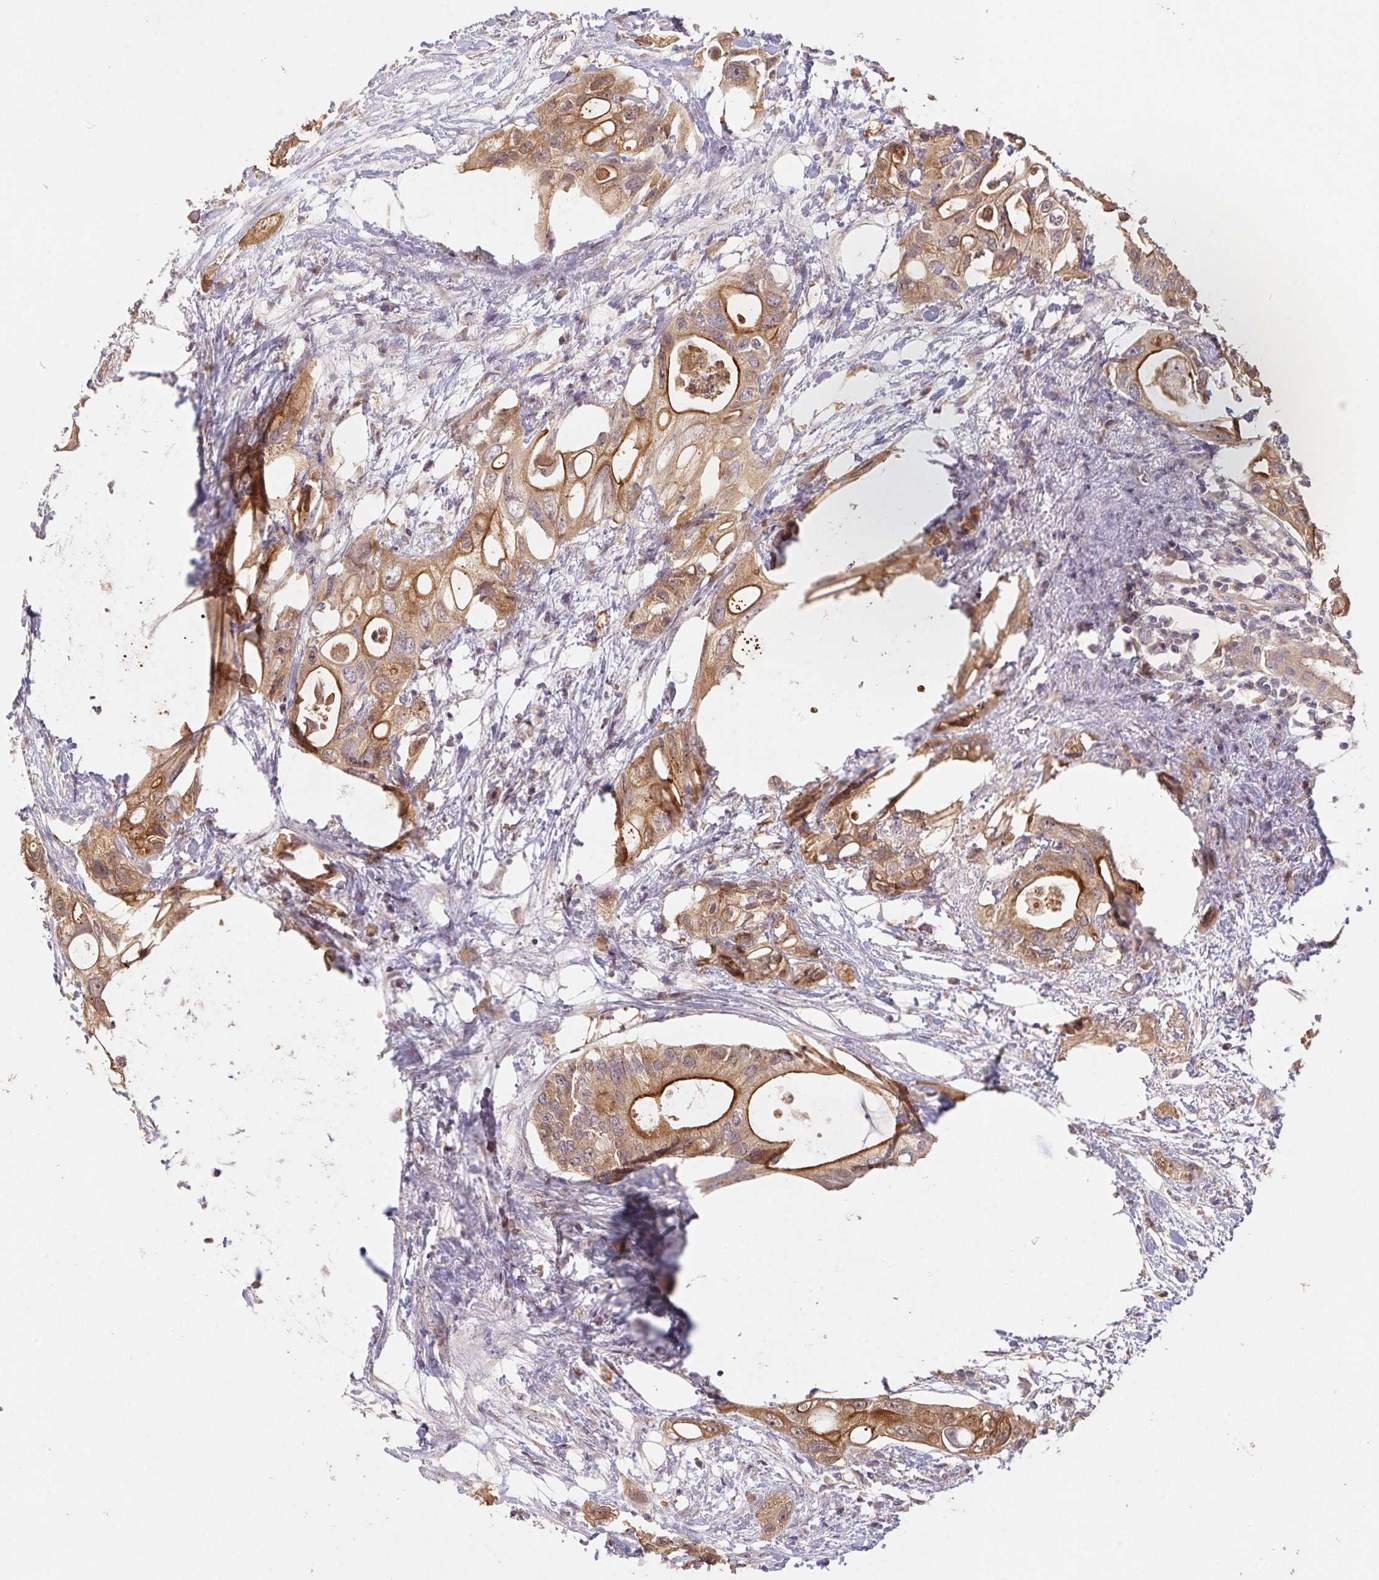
{"staining": {"intensity": "moderate", "quantity": ">75%", "location": "cytoplasmic/membranous"}, "tissue": "pancreatic cancer", "cell_type": "Tumor cells", "image_type": "cancer", "snomed": [{"axis": "morphology", "description": "Adenocarcinoma, NOS"}, {"axis": "topography", "description": "Pancreas"}], "caption": "Immunohistochemistry (IHC) (DAB (3,3'-diaminobenzidine)) staining of pancreatic cancer (adenocarcinoma) displays moderate cytoplasmic/membranous protein staining in about >75% of tumor cells.", "gene": "RAB11A", "patient": {"sex": "female", "age": 72}}